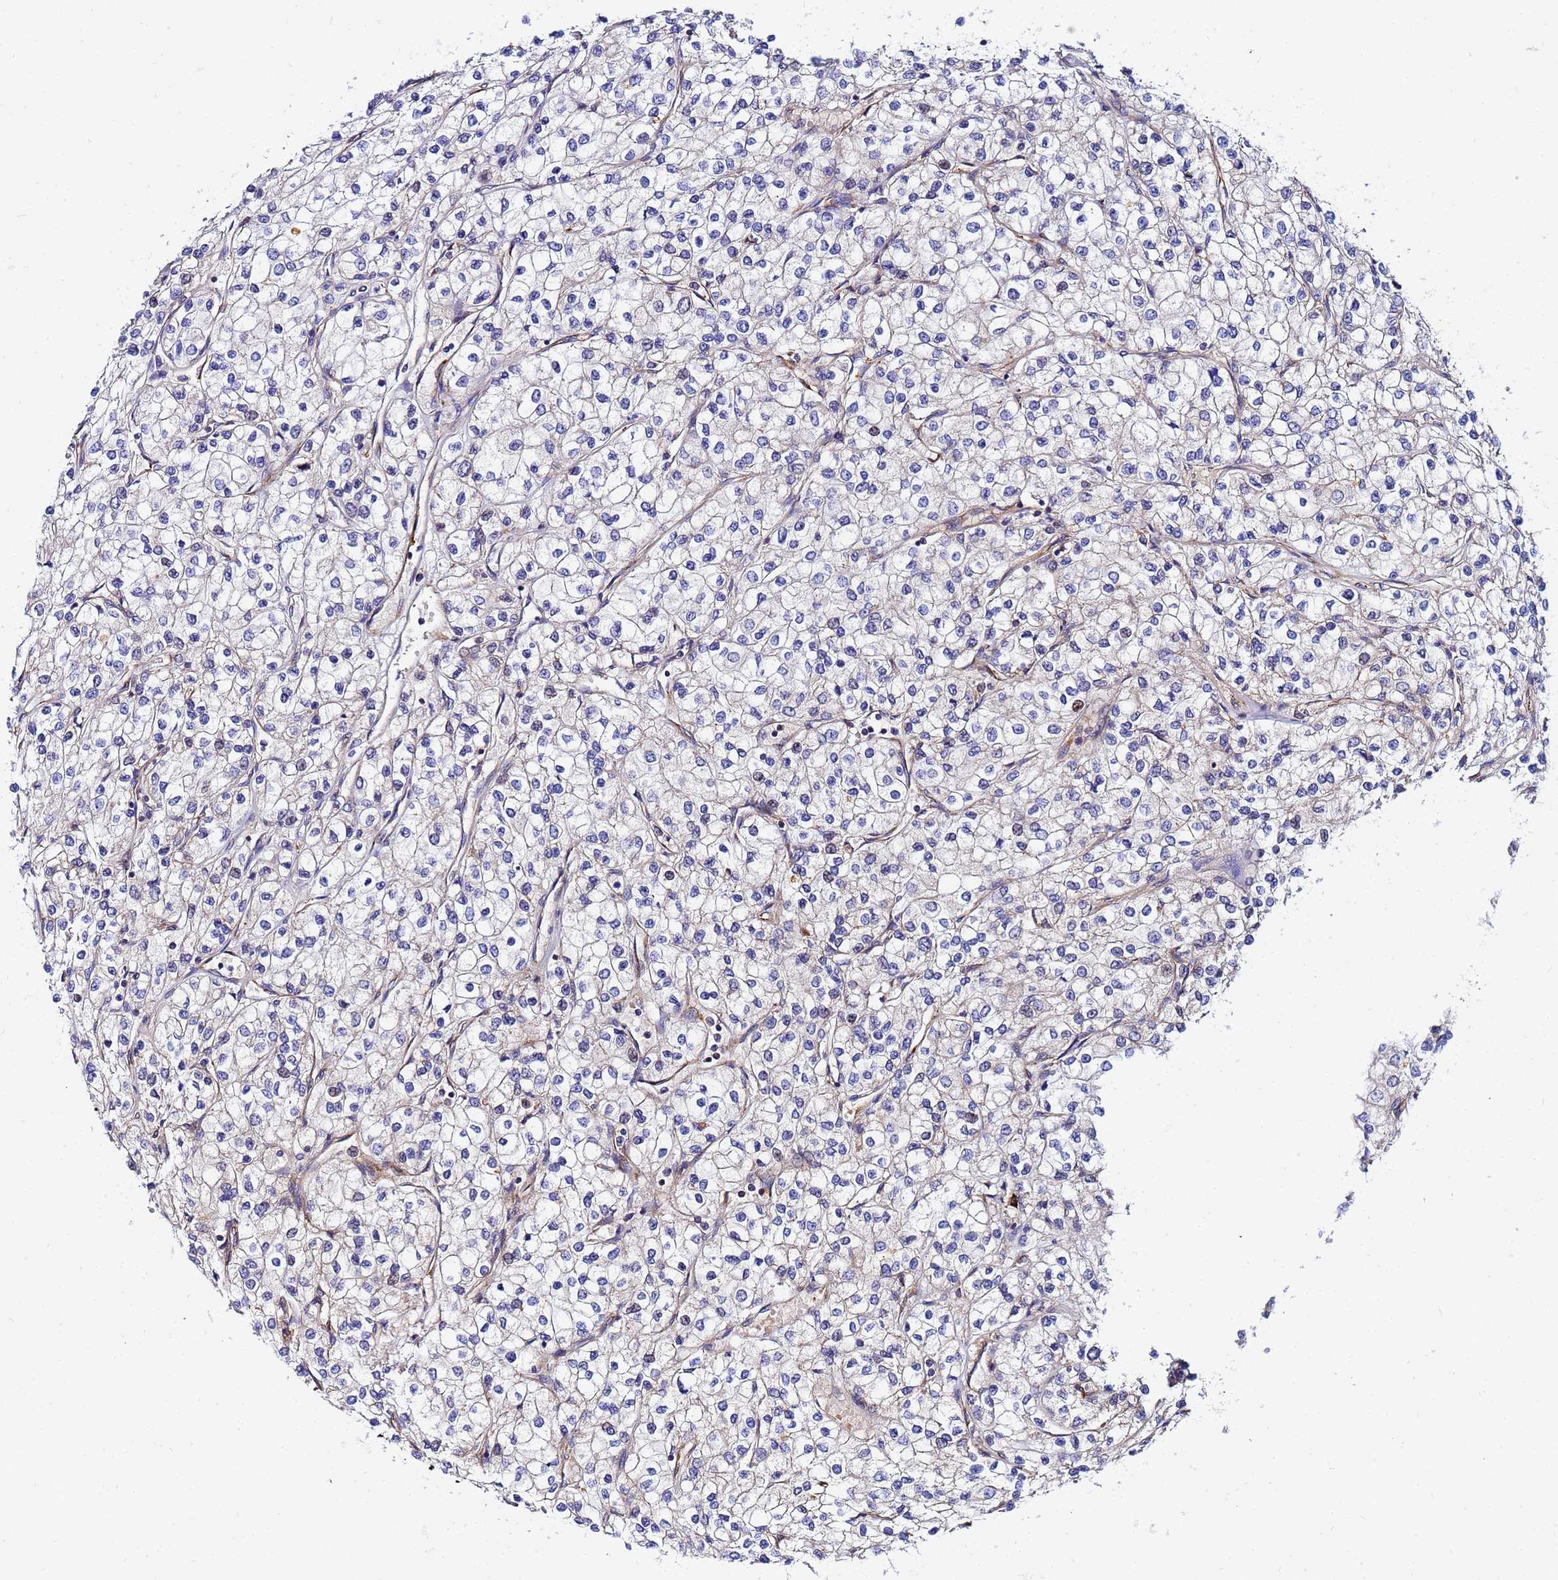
{"staining": {"intensity": "weak", "quantity": "<25%", "location": "cytoplasmic/membranous"}, "tissue": "renal cancer", "cell_type": "Tumor cells", "image_type": "cancer", "snomed": [{"axis": "morphology", "description": "Adenocarcinoma, NOS"}, {"axis": "topography", "description": "Kidney"}], "caption": "DAB immunohistochemical staining of human renal cancer exhibits no significant positivity in tumor cells. (DAB immunohistochemistry visualized using brightfield microscopy, high magnification).", "gene": "POM121", "patient": {"sex": "male", "age": 80}}